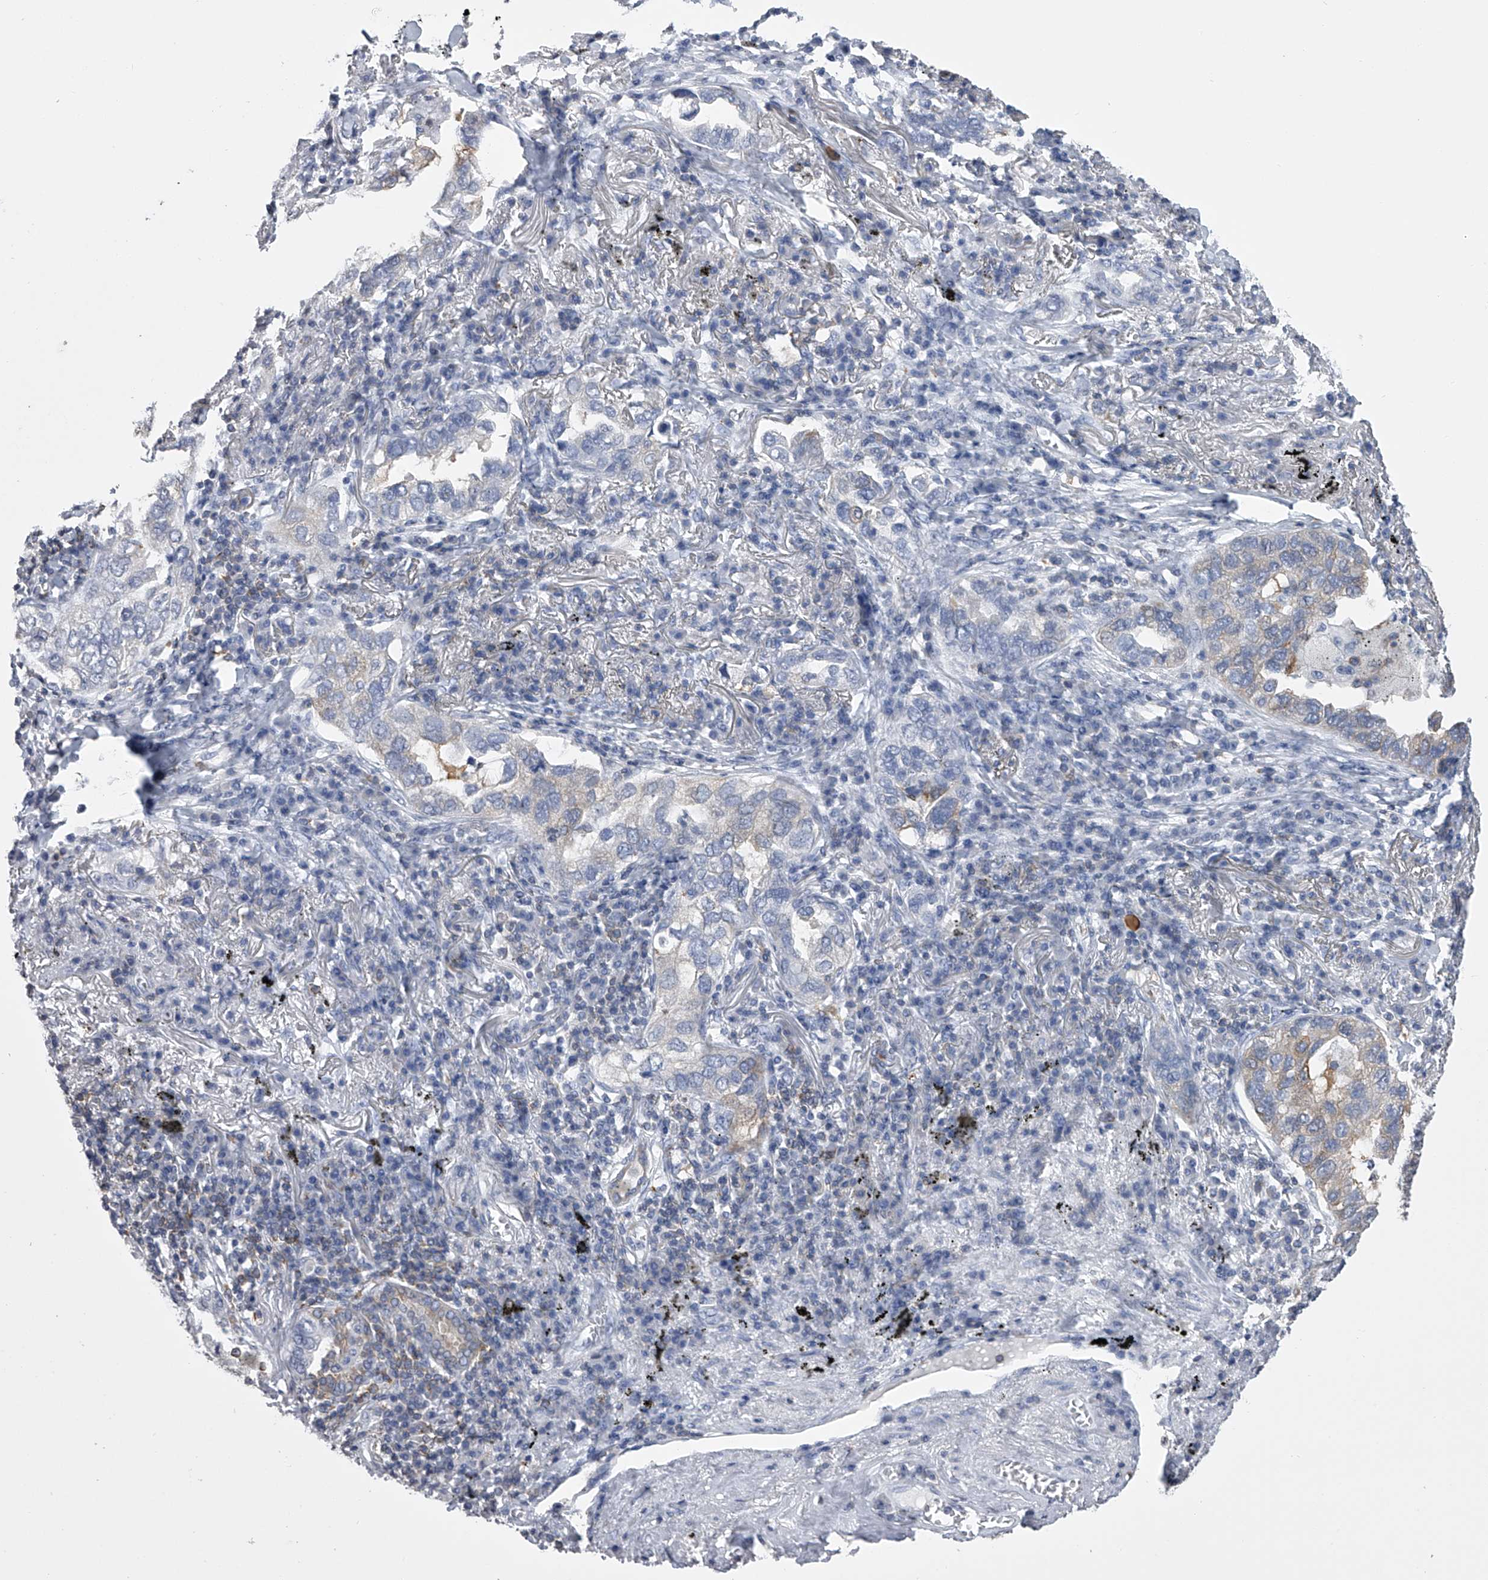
{"staining": {"intensity": "negative", "quantity": "none", "location": "none"}, "tissue": "lung cancer", "cell_type": "Tumor cells", "image_type": "cancer", "snomed": [{"axis": "morphology", "description": "Adenocarcinoma, NOS"}, {"axis": "topography", "description": "Lung"}], "caption": "There is no significant staining in tumor cells of lung cancer. (DAB immunohistochemistry visualized using brightfield microscopy, high magnification).", "gene": "TASP1", "patient": {"sex": "male", "age": 65}}